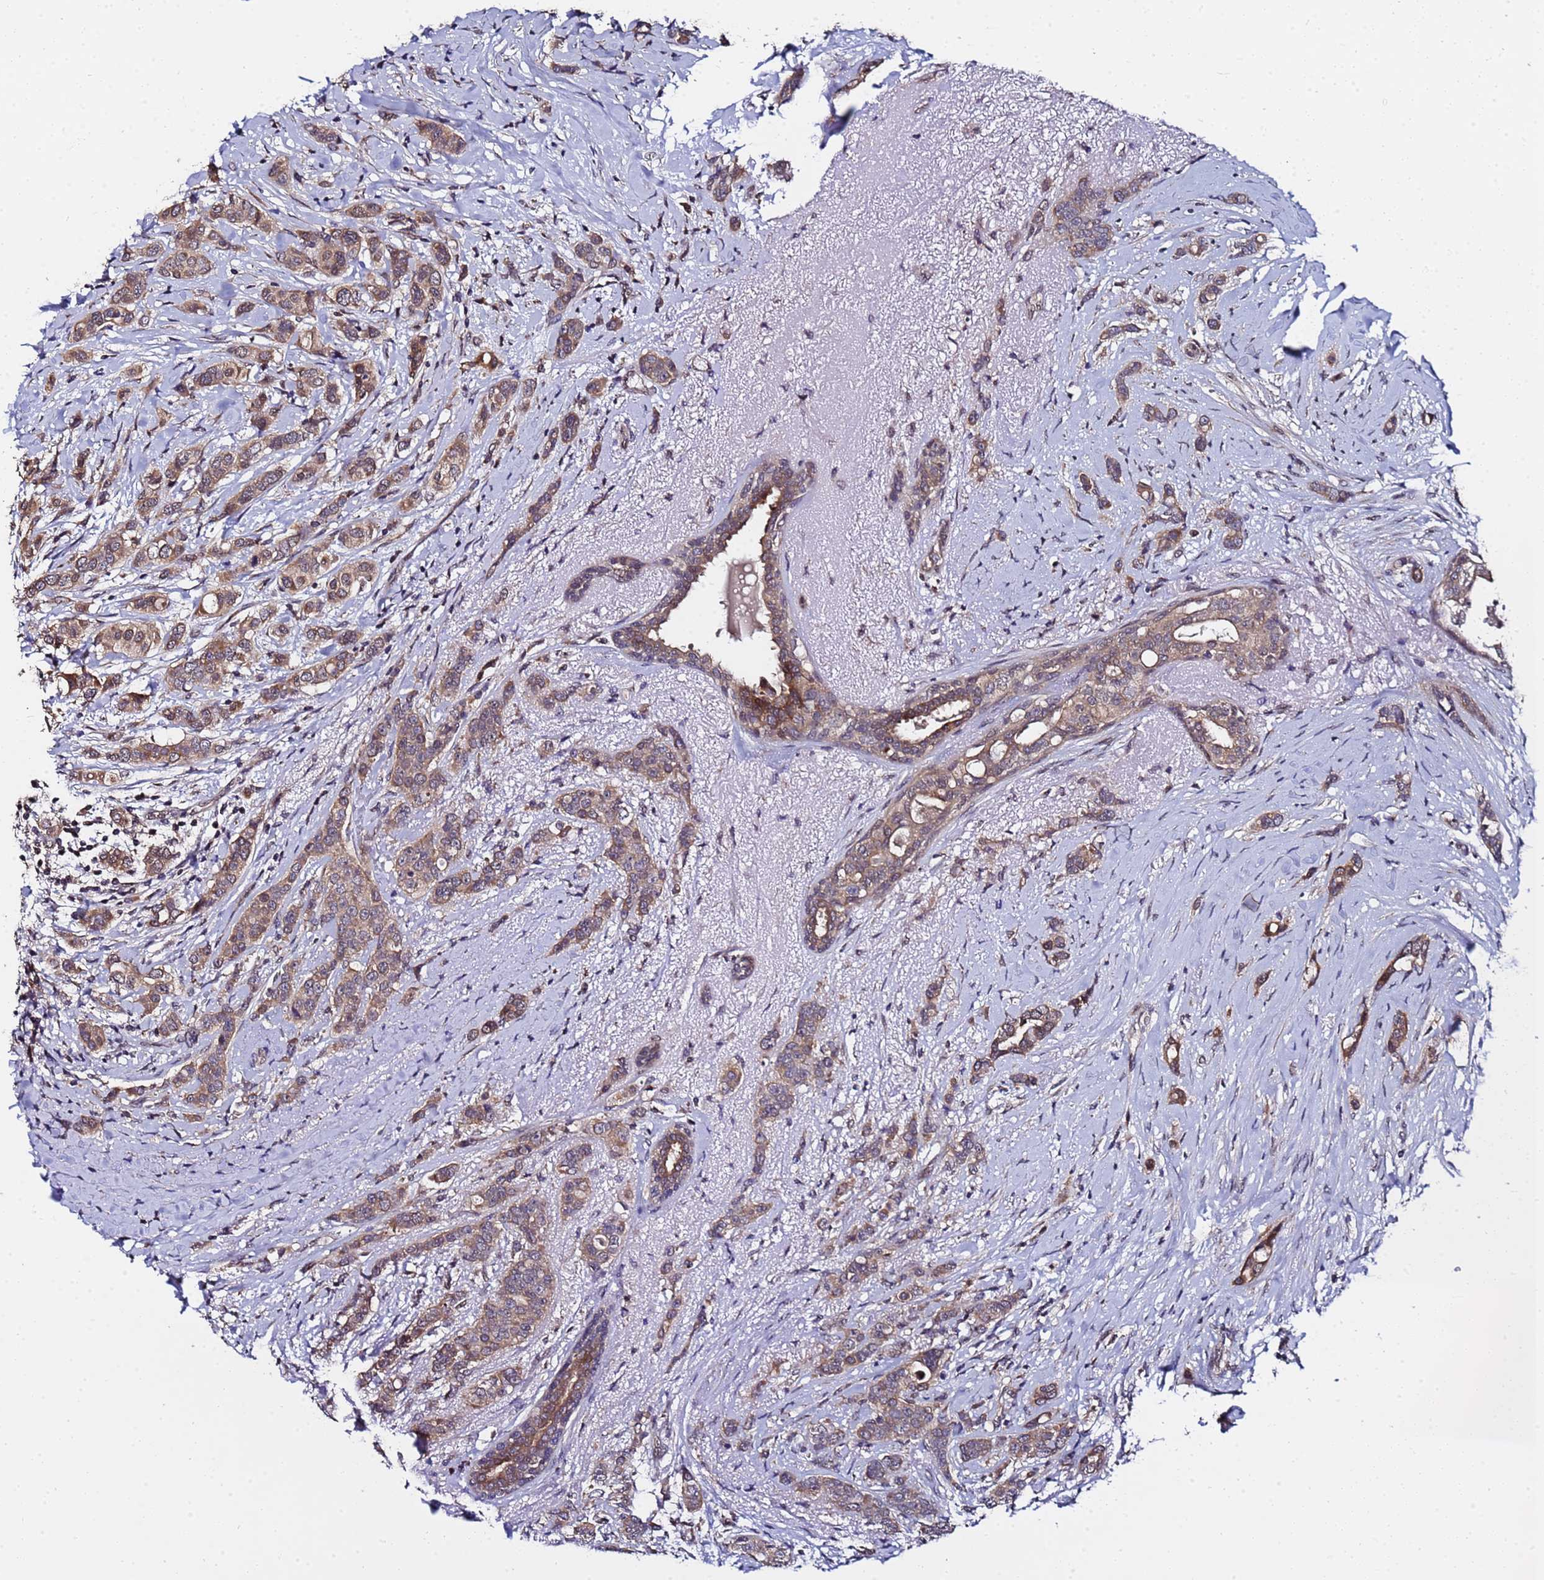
{"staining": {"intensity": "moderate", "quantity": ">75%", "location": "cytoplasmic/membranous,nuclear"}, "tissue": "breast cancer", "cell_type": "Tumor cells", "image_type": "cancer", "snomed": [{"axis": "morphology", "description": "Lobular carcinoma"}, {"axis": "topography", "description": "Breast"}], "caption": "Tumor cells reveal medium levels of moderate cytoplasmic/membranous and nuclear expression in approximately >75% of cells in human breast cancer (lobular carcinoma).", "gene": "ANAPC13", "patient": {"sex": "female", "age": 51}}